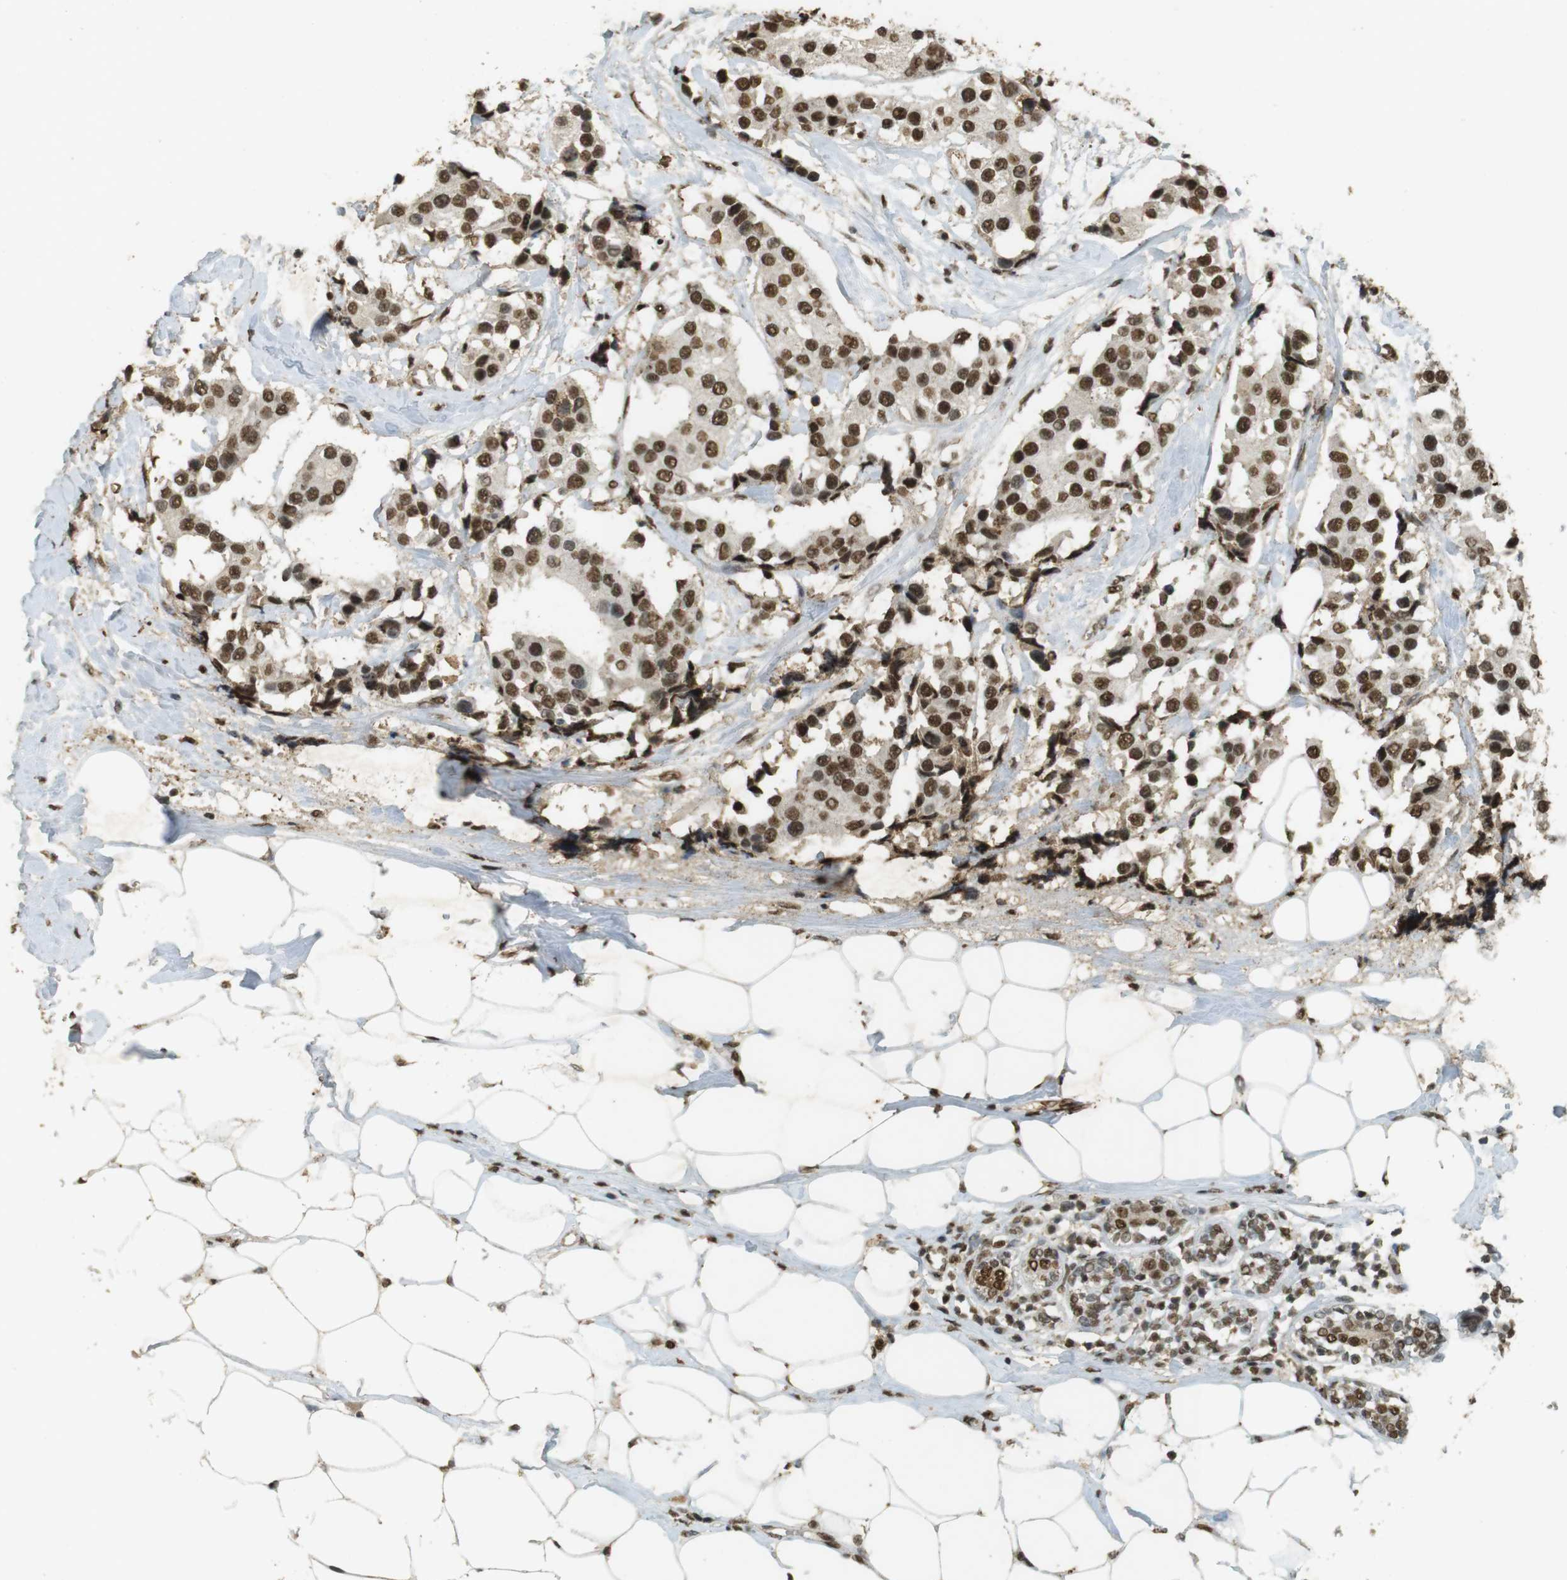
{"staining": {"intensity": "strong", "quantity": ">75%", "location": "nuclear"}, "tissue": "breast cancer", "cell_type": "Tumor cells", "image_type": "cancer", "snomed": [{"axis": "morphology", "description": "Normal tissue, NOS"}, {"axis": "morphology", "description": "Duct carcinoma"}, {"axis": "topography", "description": "Breast"}], "caption": "A histopathology image showing strong nuclear positivity in approximately >75% of tumor cells in infiltrating ductal carcinoma (breast), as visualized by brown immunohistochemical staining.", "gene": "GATA4", "patient": {"sex": "female", "age": 39}}